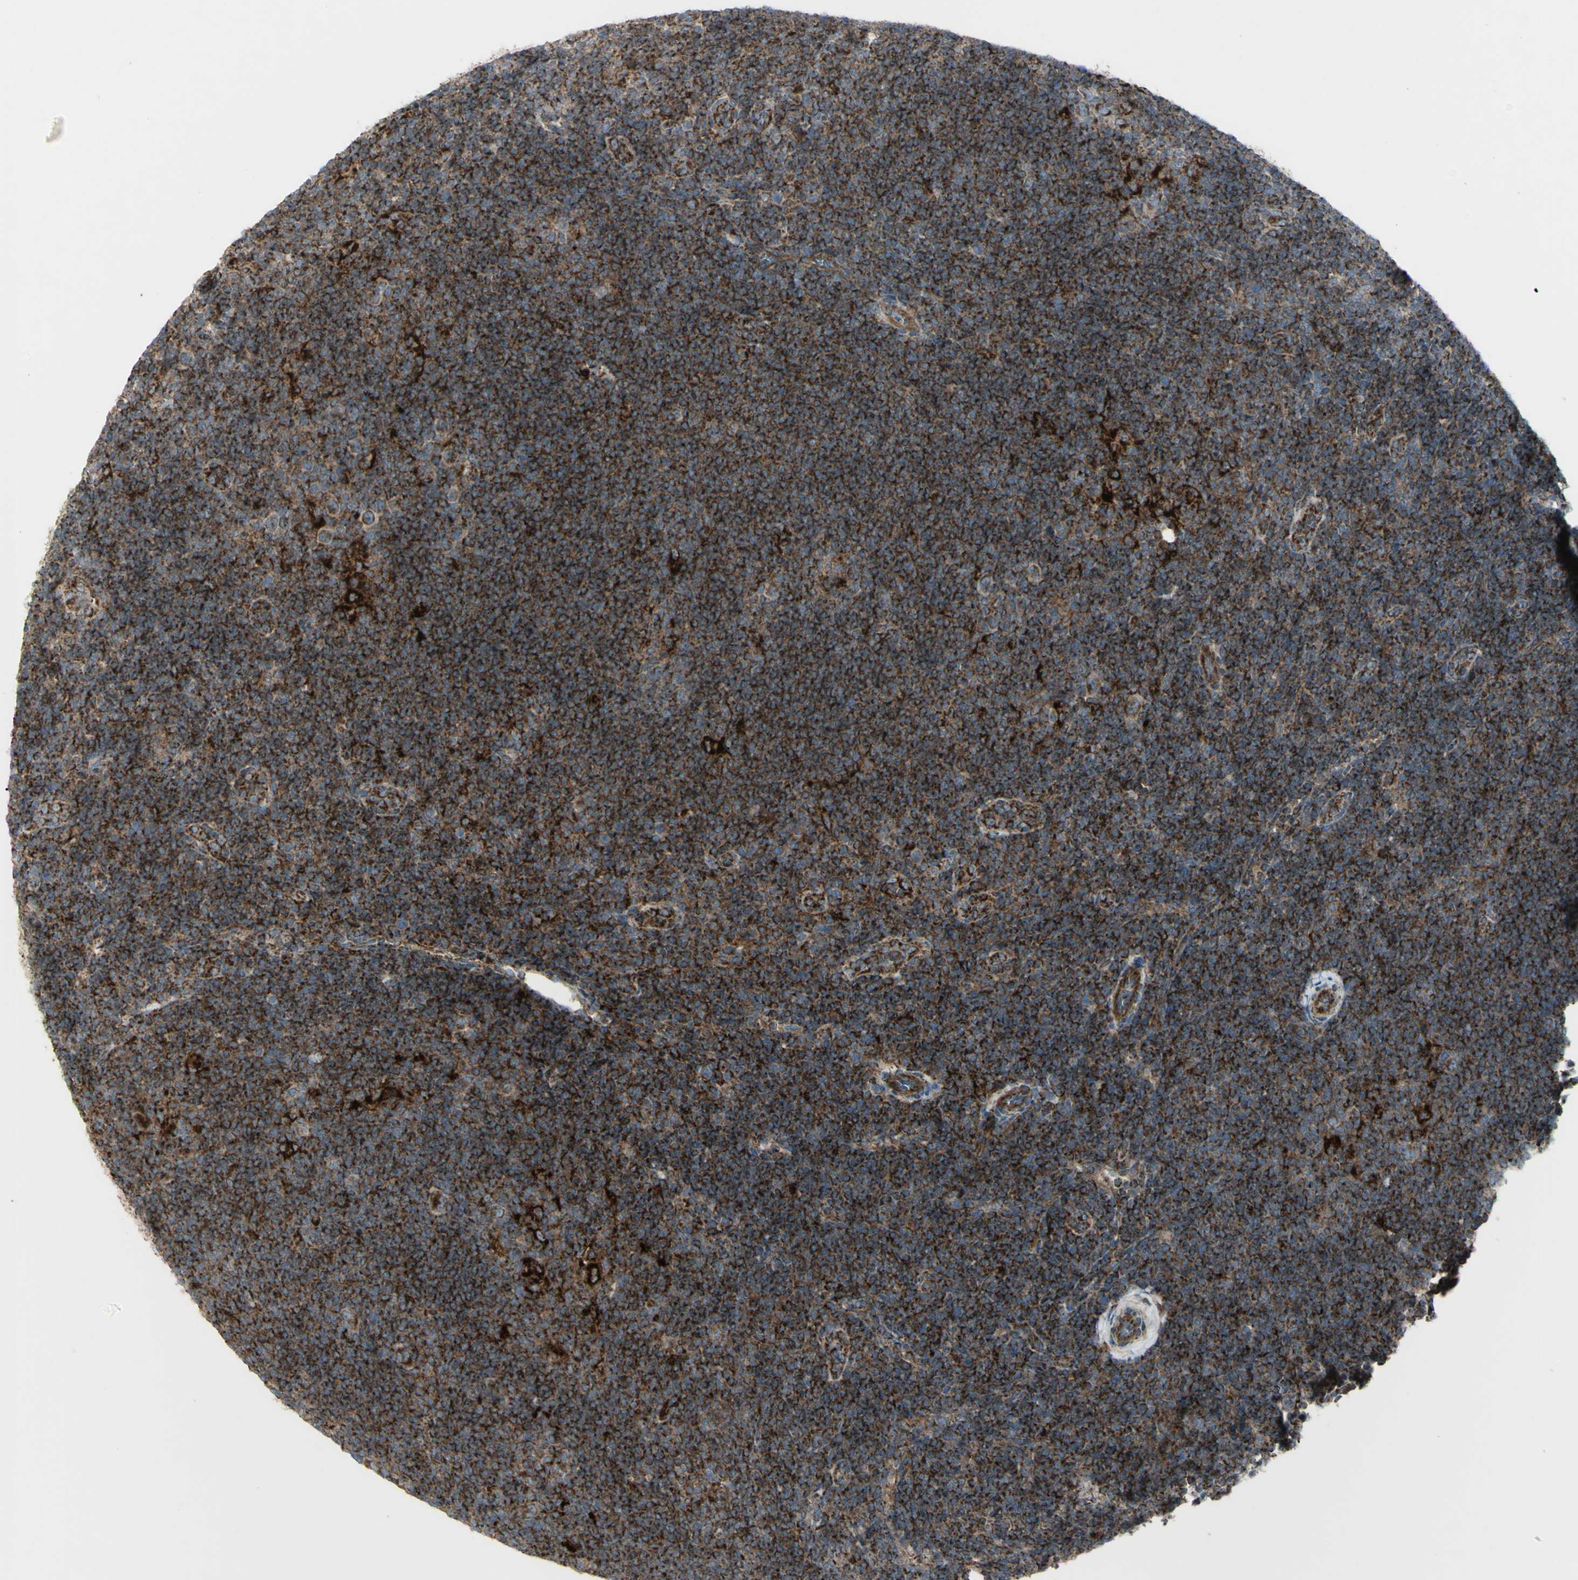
{"staining": {"intensity": "strong", "quantity": ">75%", "location": "cytoplasmic/membranous"}, "tissue": "lymphoma", "cell_type": "Tumor cells", "image_type": "cancer", "snomed": [{"axis": "morphology", "description": "Hodgkin's disease, NOS"}, {"axis": "topography", "description": "Lymph node"}], "caption": "Brown immunohistochemical staining in Hodgkin's disease demonstrates strong cytoplasmic/membranous expression in approximately >75% of tumor cells. (Stains: DAB in brown, nuclei in blue, Microscopy: brightfield microscopy at high magnification).", "gene": "CYB5R1", "patient": {"sex": "female", "age": 57}}